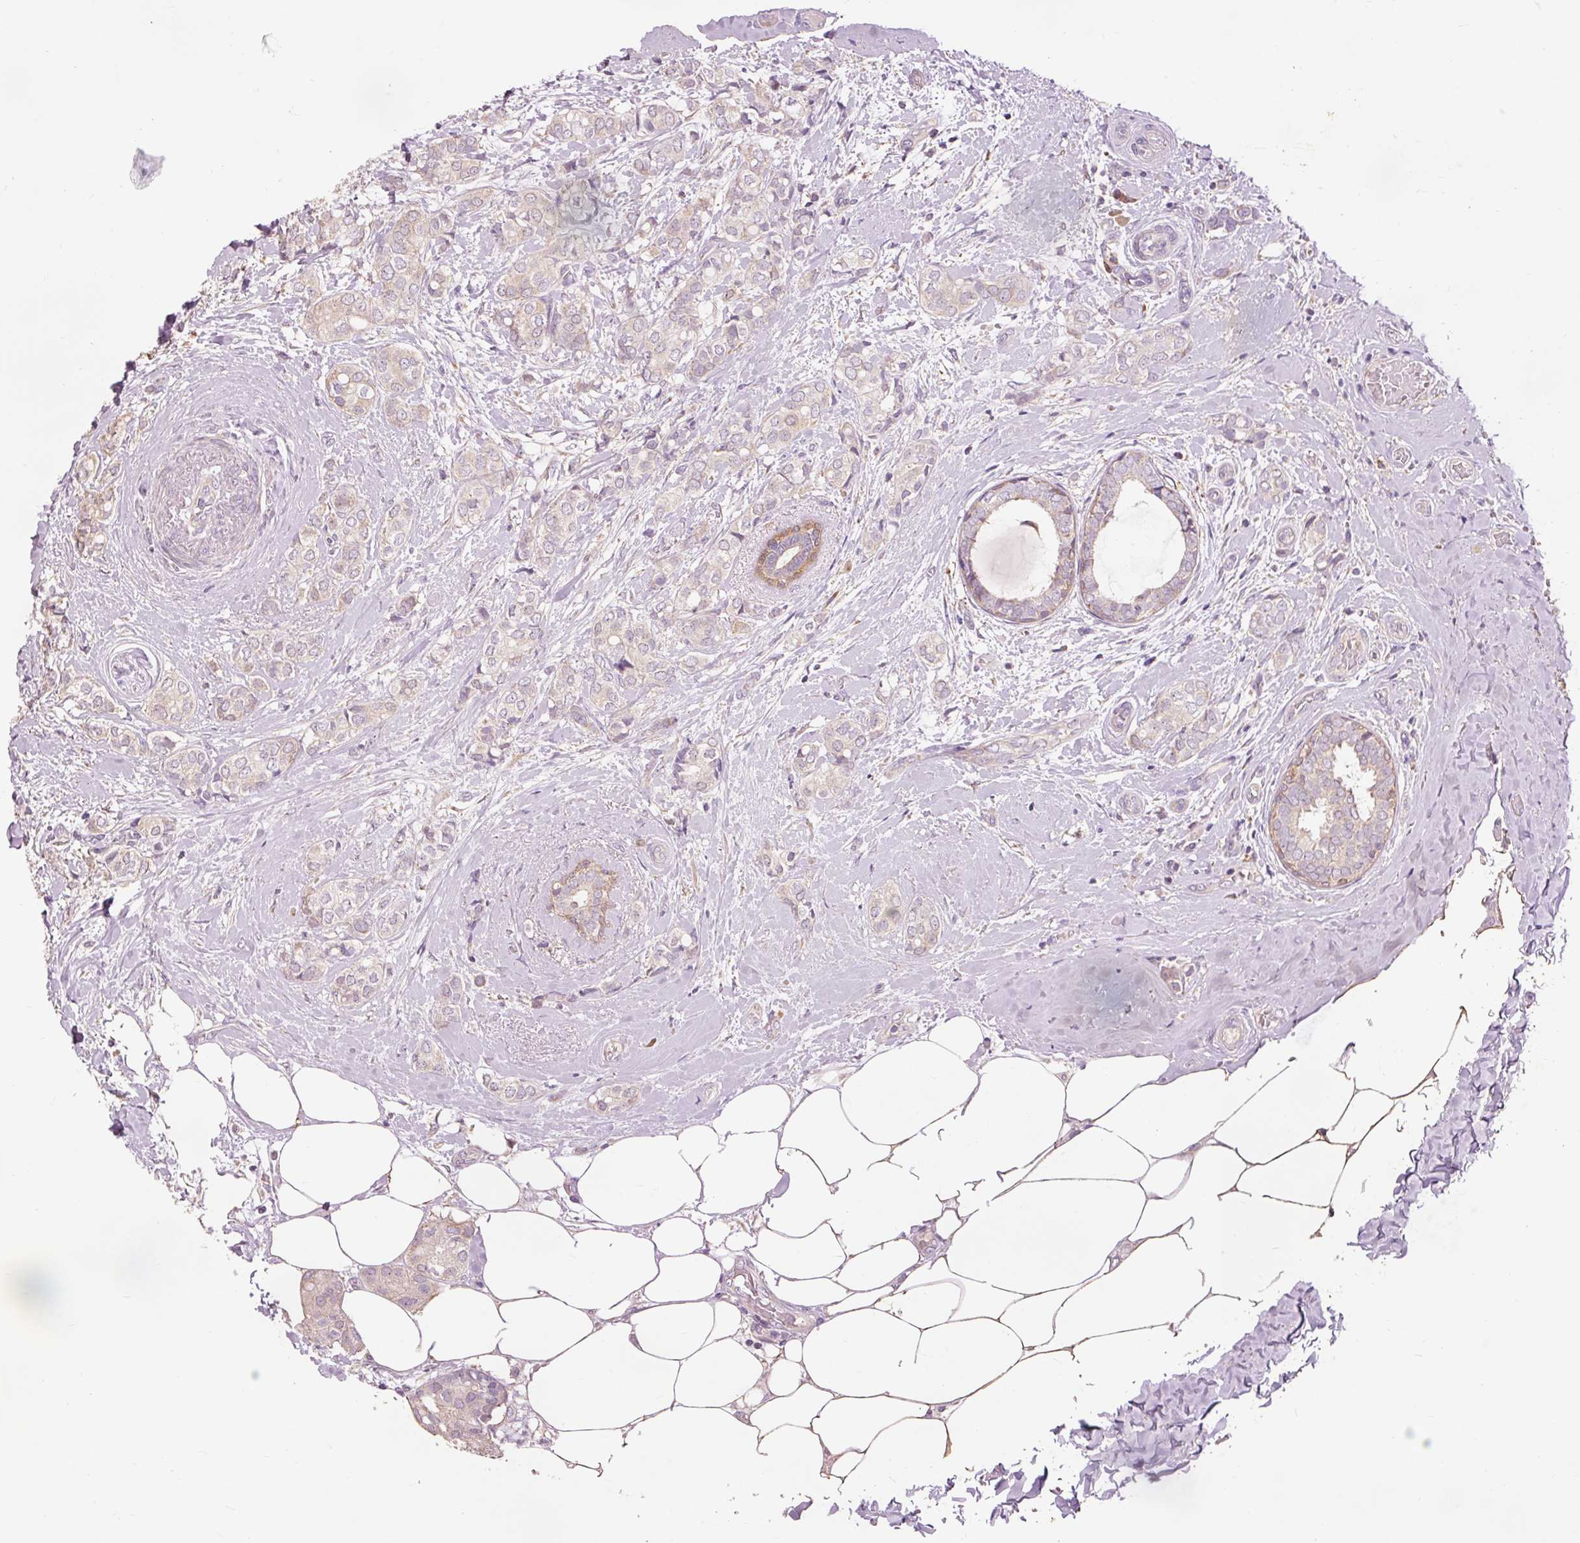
{"staining": {"intensity": "weak", "quantity": "<25%", "location": "cytoplasmic/membranous"}, "tissue": "breast cancer", "cell_type": "Tumor cells", "image_type": "cancer", "snomed": [{"axis": "morphology", "description": "Duct carcinoma"}, {"axis": "topography", "description": "Breast"}], "caption": "Tumor cells are negative for brown protein staining in breast intraductal carcinoma.", "gene": "PRDX5", "patient": {"sex": "female", "age": 73}}